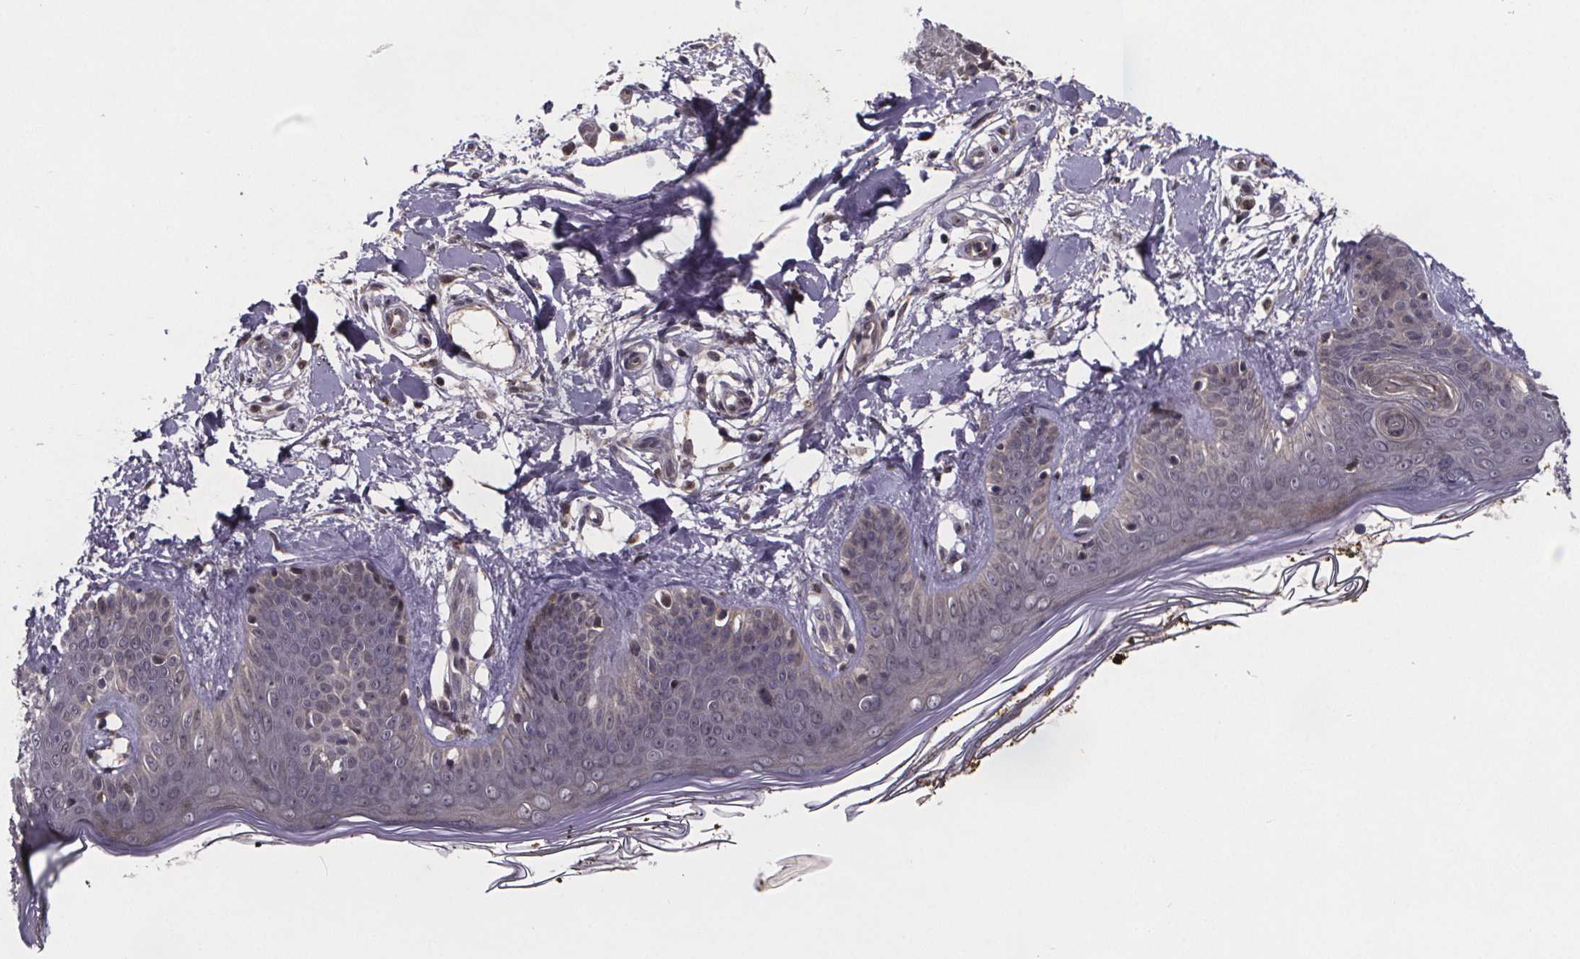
{"staining": {"intensity": "negative", "quantity": "none", "location": "none"}, "tissue": "skin", "cell_type": "Fibroblasts", "image_type": "normal", "snomed": [{"axis": "morphology", "description": "Normal tissue, NOS"}, {"axis": "topography", "description": "Skin"}], "caption": "Protein analysis of normal skin shows no significant expression in fibroblasts. (DAB immunohistochemistry with hematoxylin counter stain).", "gene": "FN3KRP", "patient": {"sex": "female", "age": 34}}